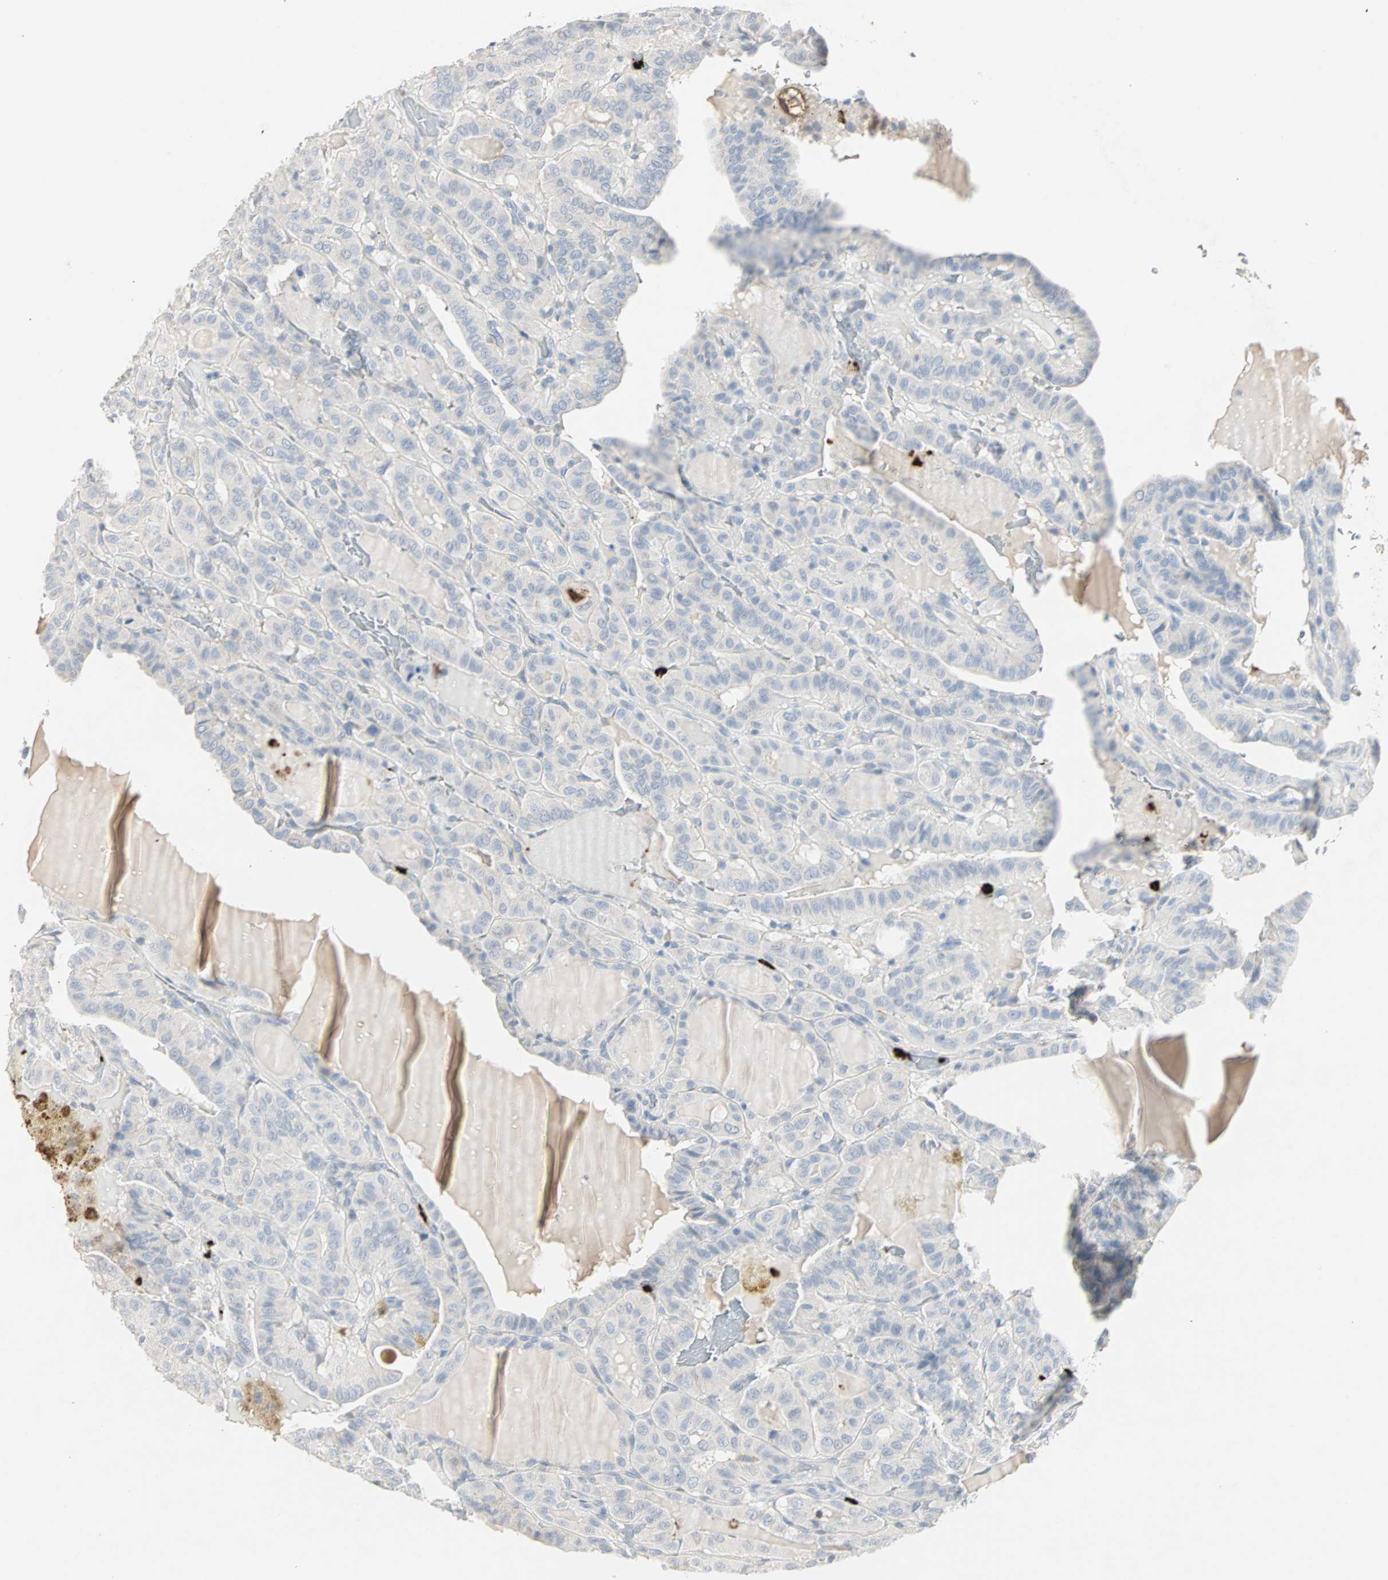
{"staining": {"intensity": "negative", "quantity": "none", "location": "none"}, "tissue": "thyroid cancer", "cell_type": "Tumor cells", "image_type": "cancer", "snomed": [{"axis": "morphology", "description": "Papillary adenocarcinoma, NOS"}, {"axis": "topography", "description": "Thyroid gland"}], "caption": "IHC image of papillary adenocarcinoma (thyroid) stained for a protein (brown), which exhibits no expression in tumor cells.", "gene": "CEACAM6", "patient": {"sex": "male", "age": 77}}